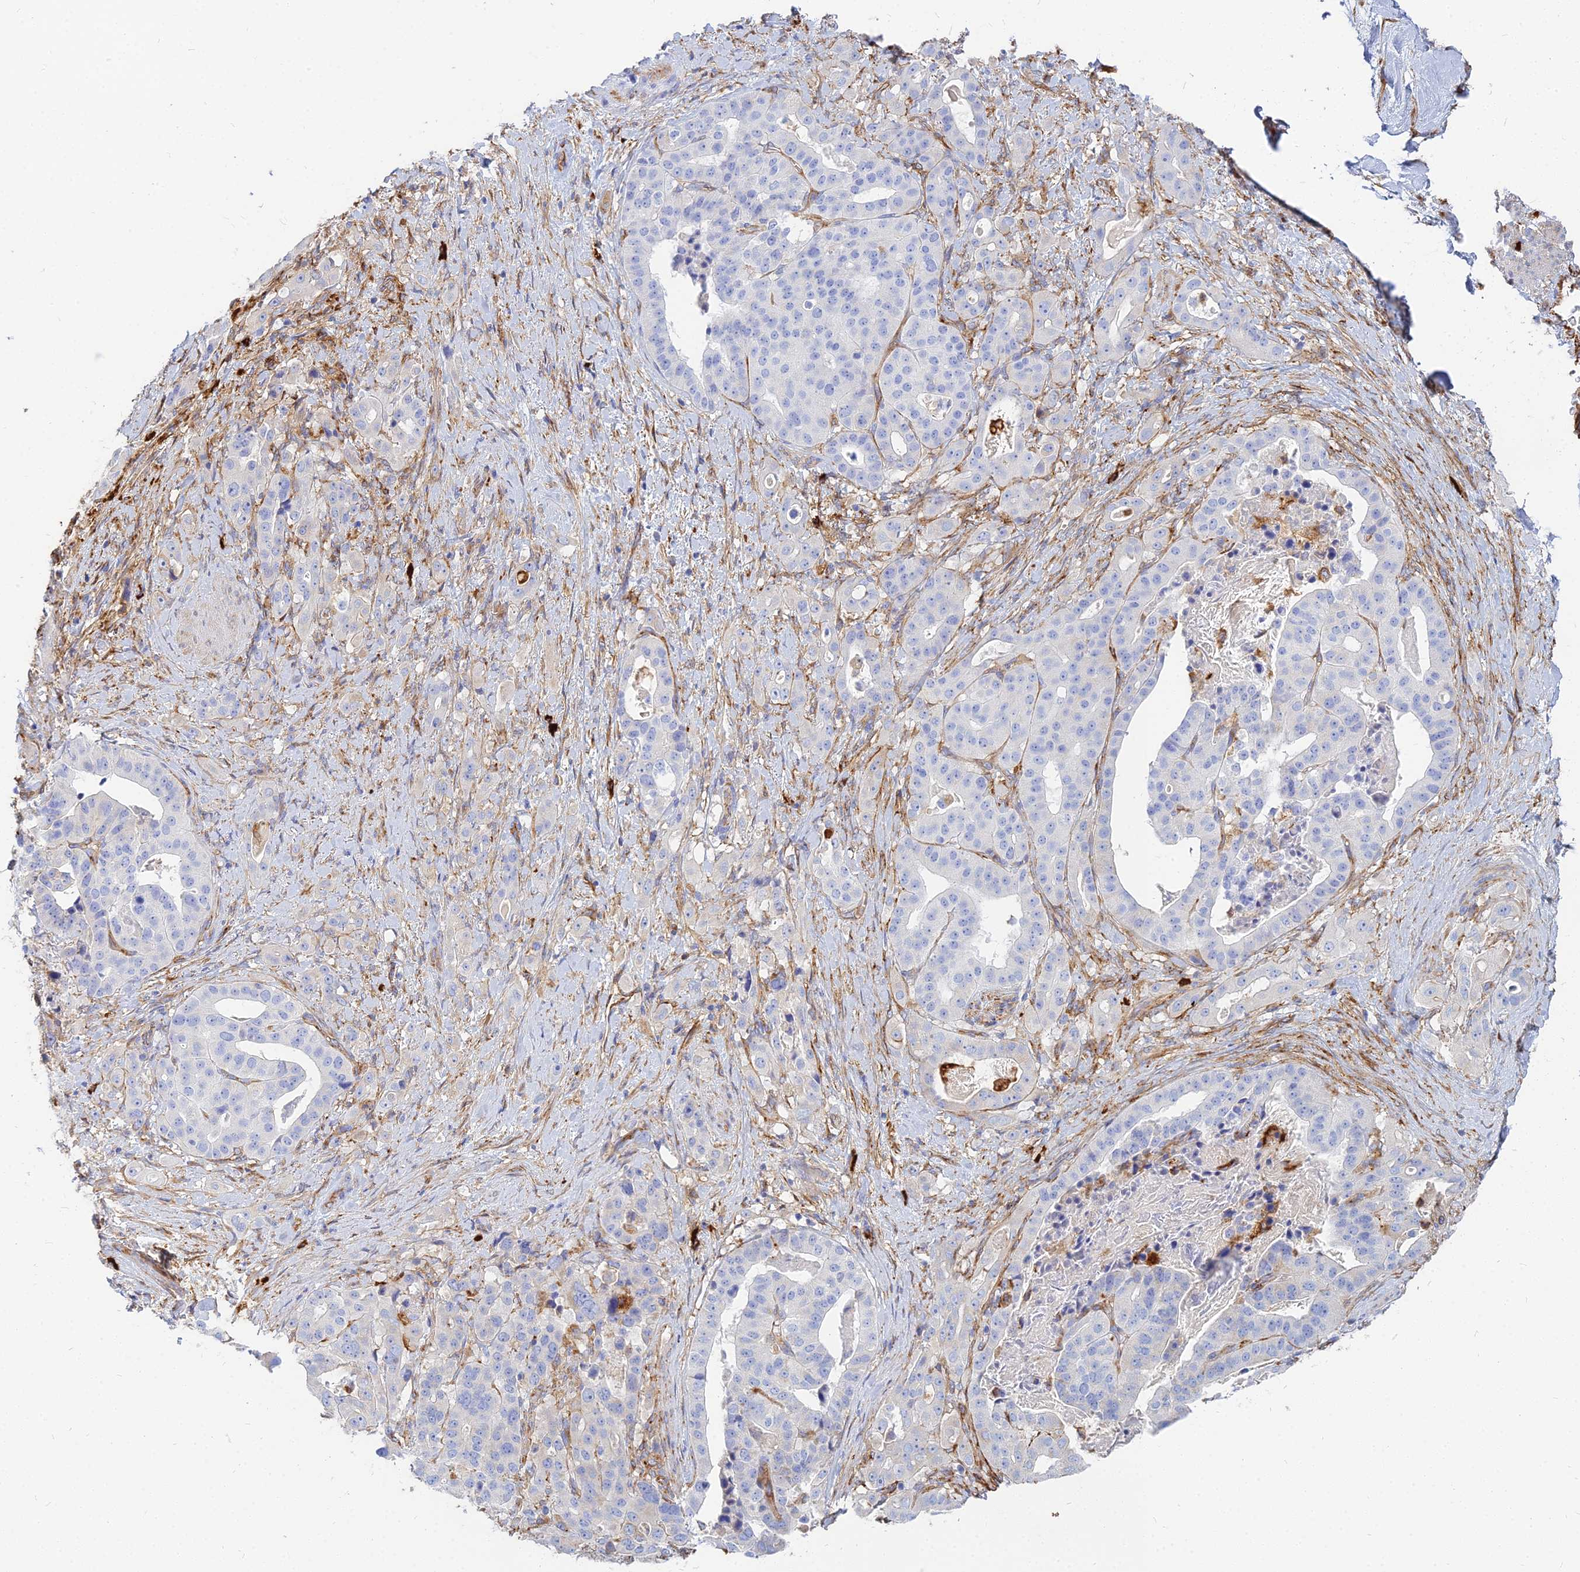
{"staining": {"intensity": "negative", "quantity": "none", "location": "none"}, "tissue": "stomach cancer", "cell_type": "Tumor cells", "image_type": "cancer", "snomed": [{"axis": "morphology", "description": "Adenocarcinoma, NOS"}, {"axis": "topography", "description": "Stomach"}], "caption": "Immunohistochemical staining of human adenocarcinoma (stomach) reveals no significant positivity in tumor cells.", "gene": "VAT1", "patient": {"sex": "male", "age": 48}}